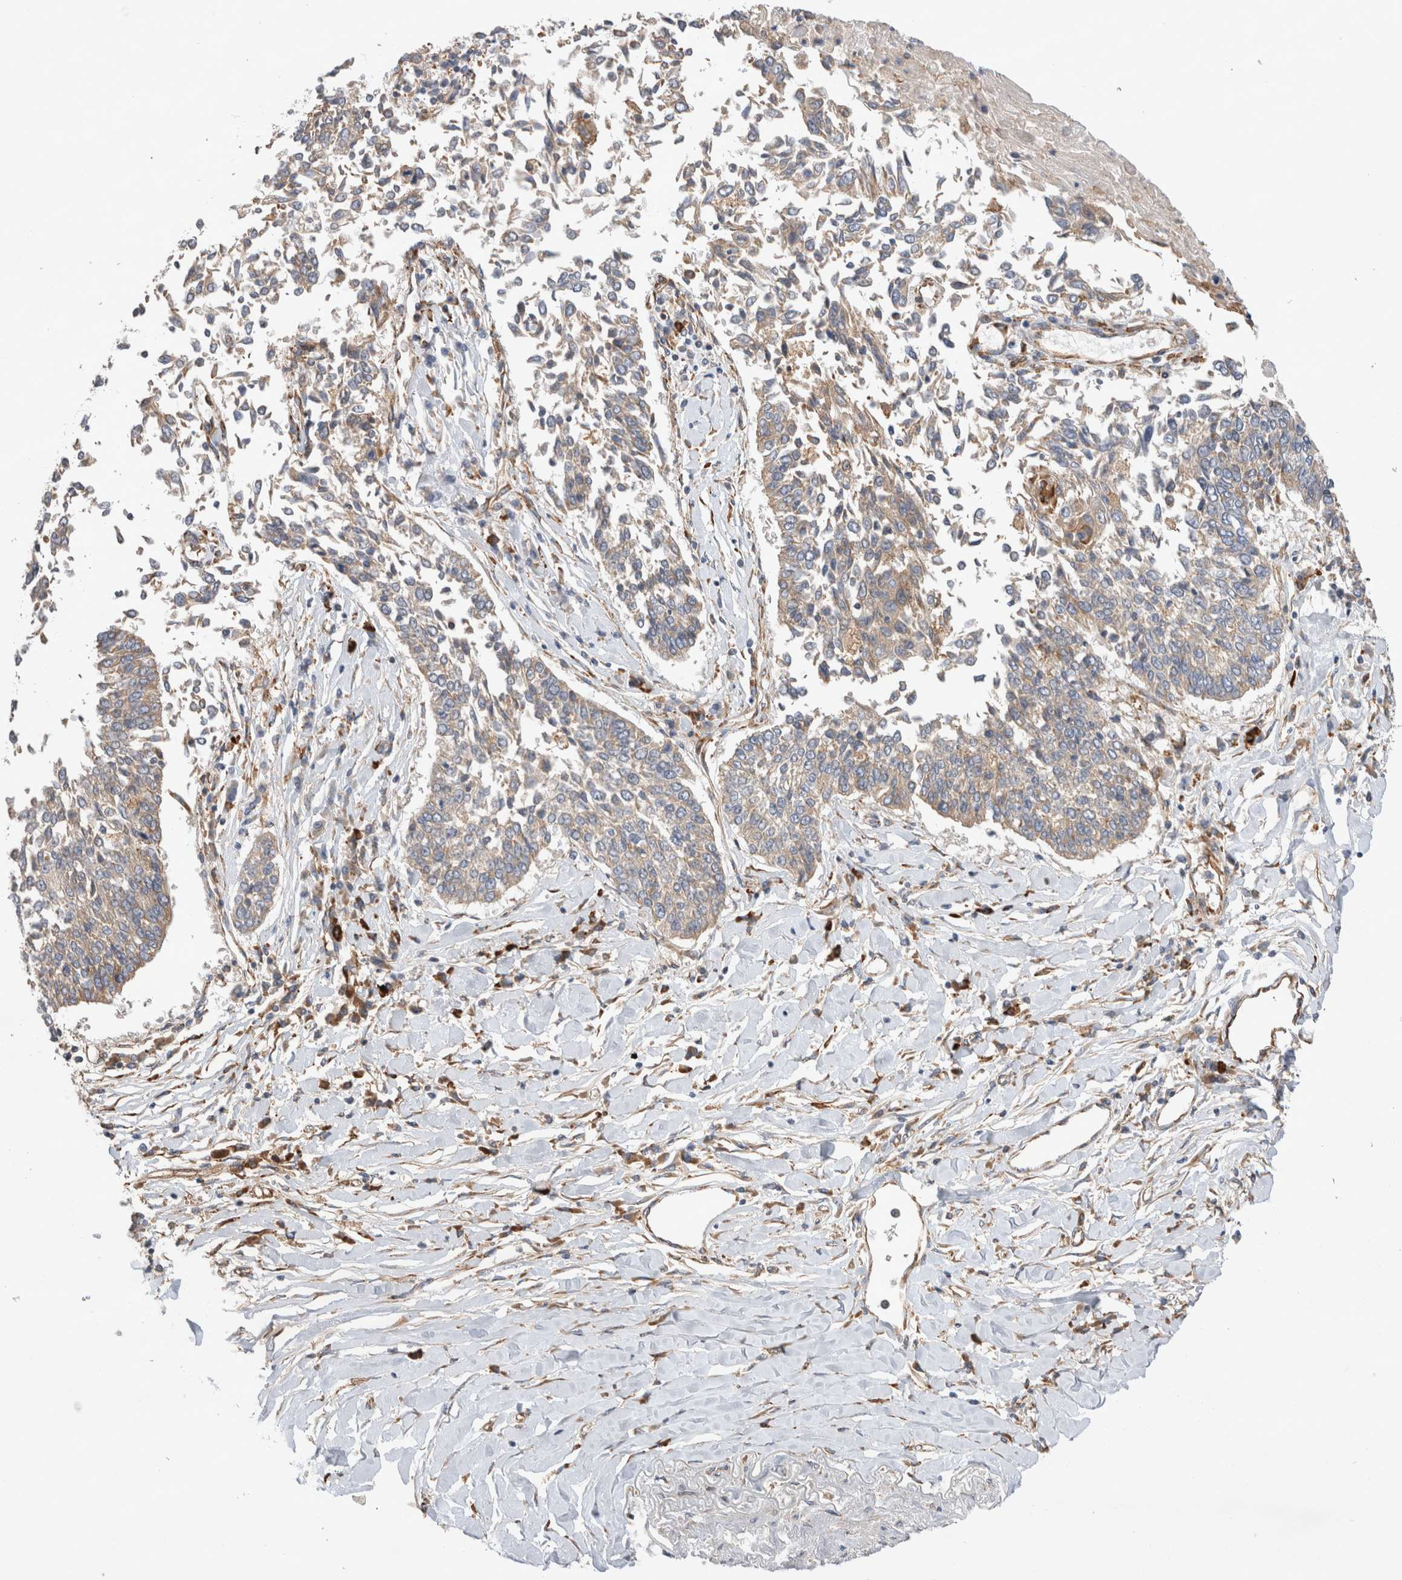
{"staining": {"intensity": "weak", "quantity": "<25%", "location": "cytoplasmic/membranous"}, "tissue": "lung cancer", "cell_type": "Tumor cells", "image_type": "cancer", "snomed": [{"axis": "morphology", "description": "Normal tissue, NOS"}, {"axis": "morphology", "description": "Squamous cell carcinoma, NOS"}, {"axis": "topography", "description": "Cartilage tissue"}, {"axis": "topography", "description": "Bronchus"}, {"axis": "topography", "description": "Lung"}, {"axis": "topography", "description": "Peripheral nerve tissue"}], "caption": "IHC of lung squamous cell carcinoma displays no positivity in tumor cells.", "gene": "PDCD10", "patient": {"sex": "female", "age": 49}}